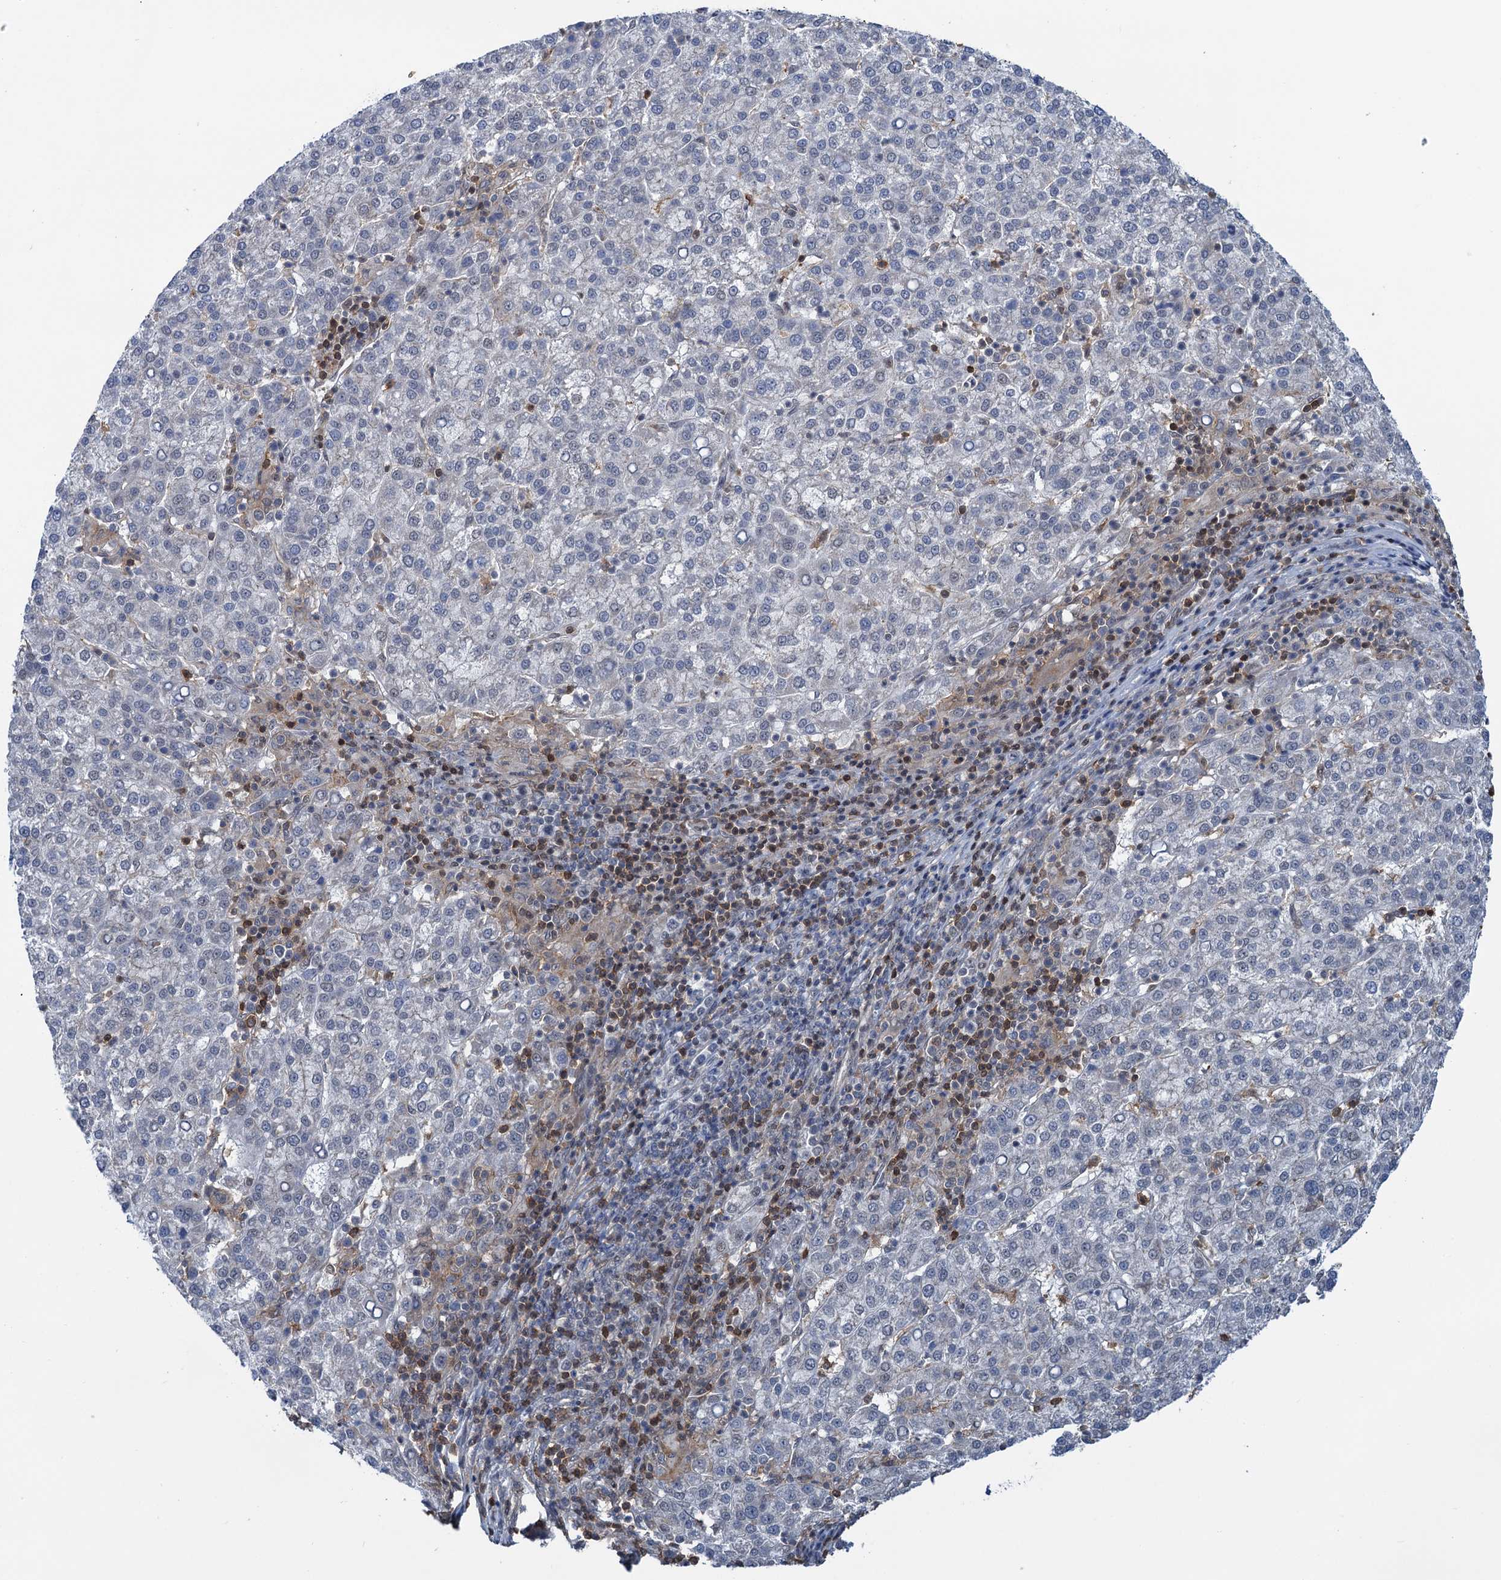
{"staining": {"intensity": "negative", "quantity": "none", "location": "none"}, "tissue": "liver cancer", "cell_type": "Tumor cells", "image_type": "cancer", "snomed": [{"axis": "morphology", "description": "Carcinoma, Hepatocellular, NOS"}, {"axis": "topography", "description": "Liver"}], "caption": "Photomicrograph shows no protein expression in tumor cells of hepatocellular carcinoma (liver) tissue.", "gene": "ZNF609", "patient": {"sex": "female", "age": 58}}